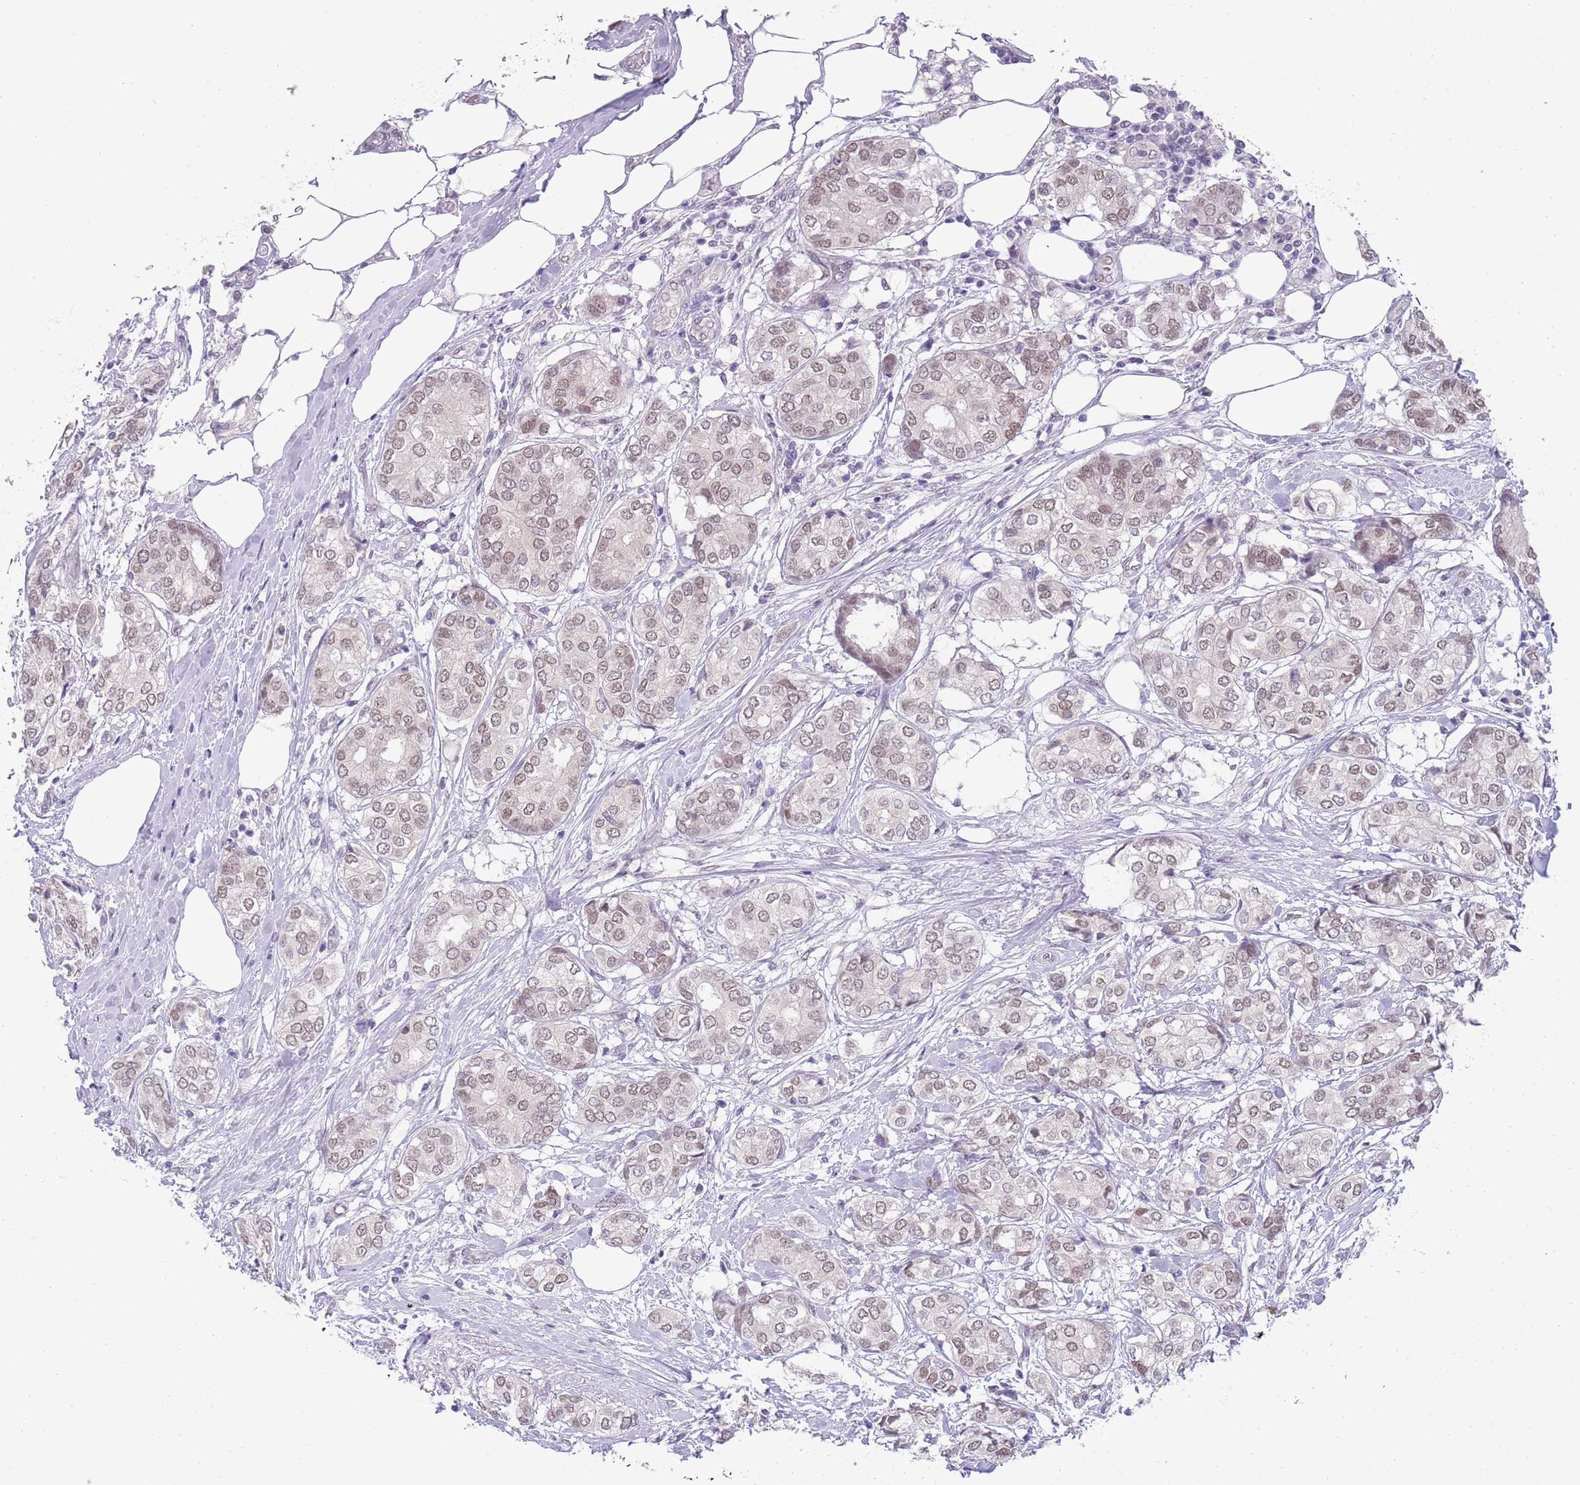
{"staining": {"intensity": "weak", "quantity": ">75%", "location": "nuclear"}, "tissue": "breast cancer", "cell_type": "Tumor cells", "image_type": "cancer", "snomed": [{"axis": "morphology", "description": "Duct carcinoma"}, {"axis": "topography", "description": "Breast"}], "caption": "Intraductal carcinoma (breast) tissue shows weak nuclear positivity in approximately >75% of tumor cells (Brightfield microscopy of DAB IHC at high magnification).", "gene": "SEPHS2", "patient": {"sex": "female", "age": 73}}